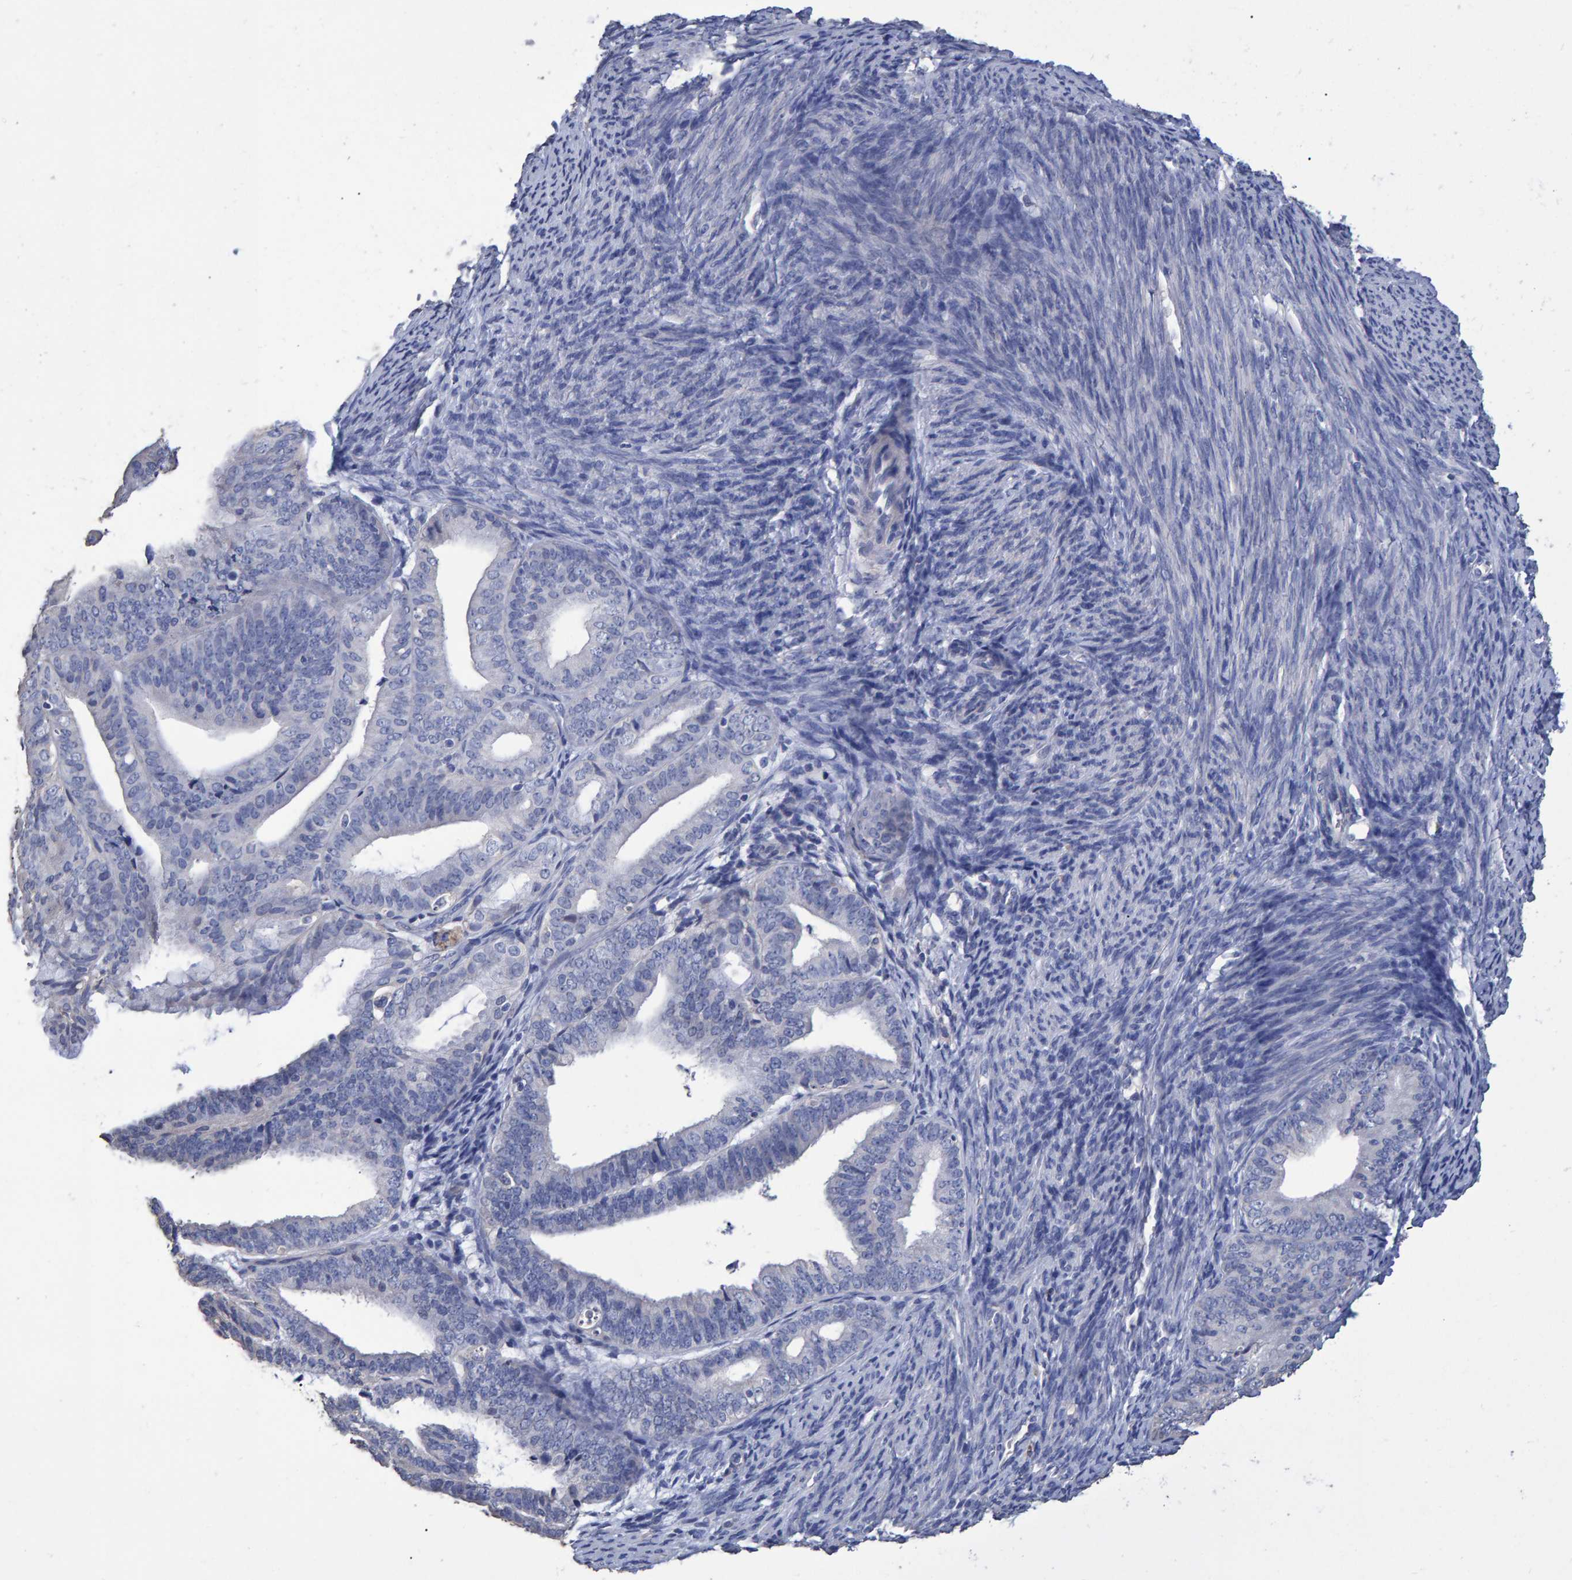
{"staining": {"intensity": "negative", "quantity": "none", "location": "none"}, "tissue": "endometrial cancer", "cell_type": "Tumor cells", "image_type": "cancer", "snomed": [{"axis": "morphology", "description": "Adenocarcinoma, NOS"}, {"axis": "topography", "description": "Endometrium"}], "caption": "DAB (3,3'-diaminobenzidine) immunohistochemical staining of human adenocarcinoma (endometrial) reveals no significant positivity in tumor cells.", "gene": "HEMGN", "patient": {"sex": "female", "age": 63}}